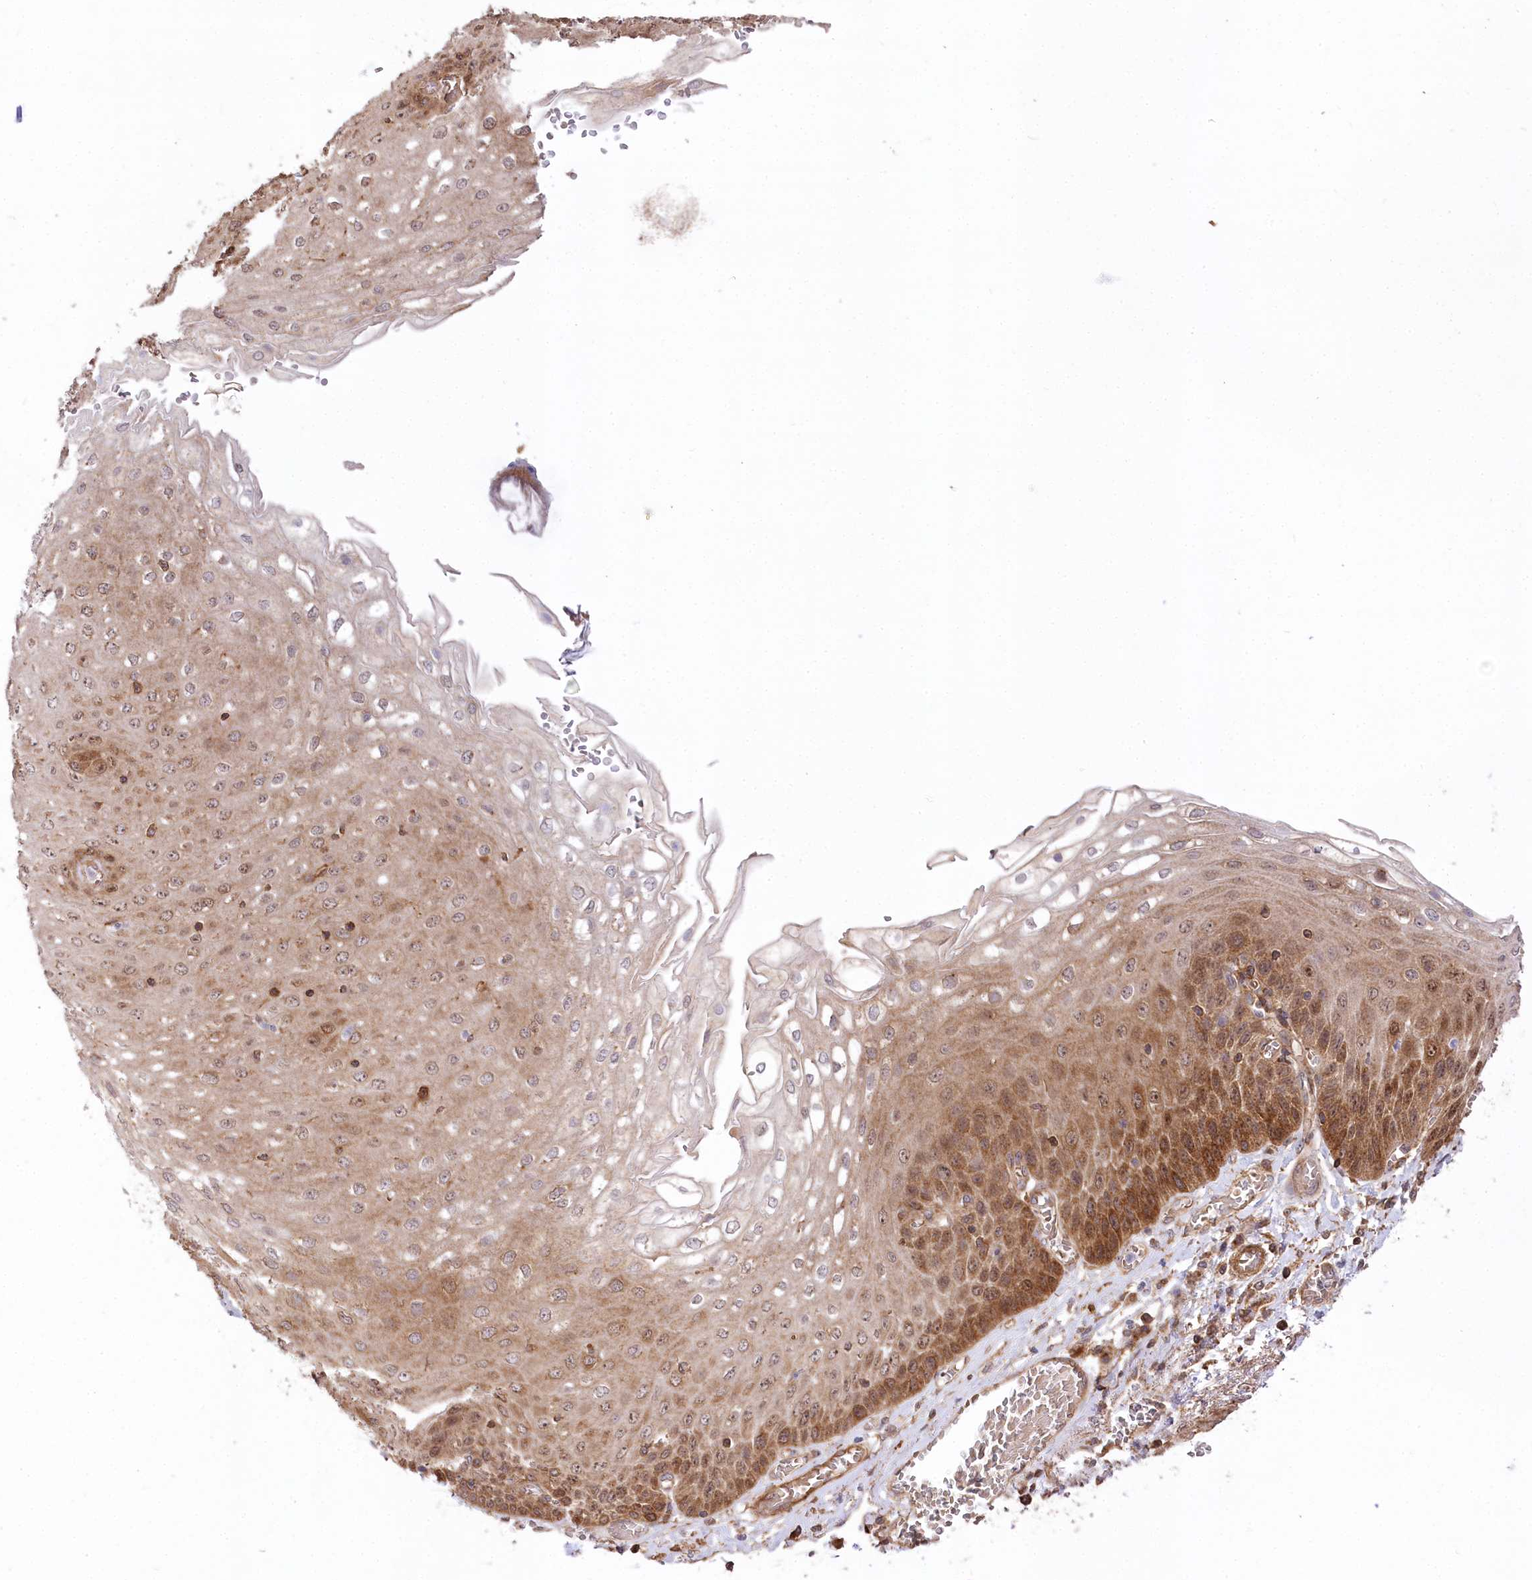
{"staining": {"intensity": "moderate", "quantity": ">75%", "location": "cytoplasmic/membranous,nuclear"}, "tissue": "esophagus", "cell_type": "Squamous epithelial cells", "image_type": "normal", "snomed": [{"axis": "morphology", "description": "Normal tissue, NOS"}, {"axis": "topography", "description": "Esophagus"}], "caption": "Human esophagus stained with a brown dye exhibits moderate cytoplasmic/membranous,nuclear positive positivity in approximately >75% of squamous epithelial cells.", "gene": "CCDC91", "patient": {"sex": "male", "age": 81}}